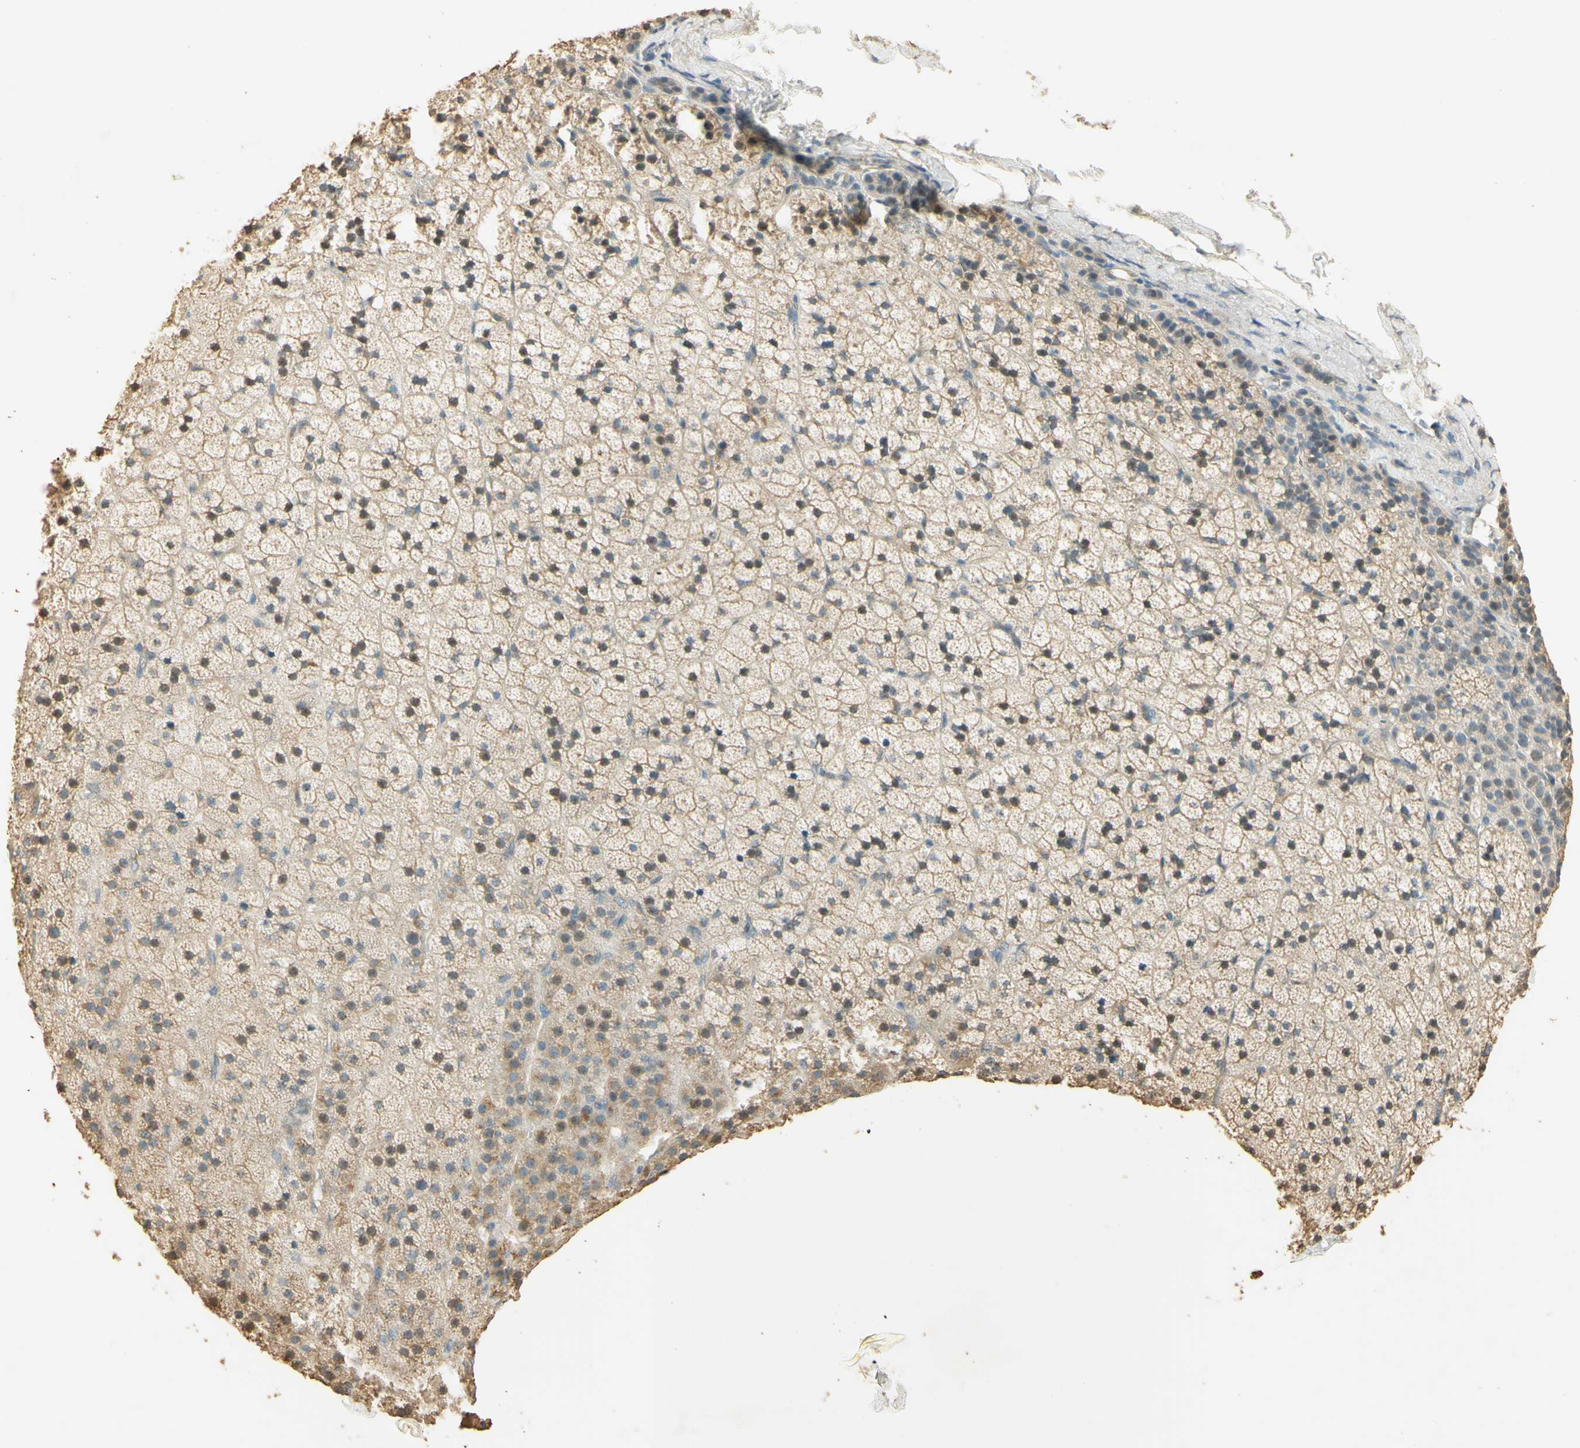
{"staining": {"intensity": "weak", "quantity": ">75%", "location": "cytoplasmic/membranous"}, "tissue": "adrenal gland", "cell_type": "Glandular cells", "image_type": "normal", "snomed": [{"axis": "morphology", "description": "Normal tissue, NOS"}, {"axis": "topography", "description": "Adrenal gland"}], "caption": "An IHC photomicrograph of benign tissue is shown. Protein staining in brown highlights weak cytoplasmic/membranous positivity in adrenal gland within glandular cells. Ihc stains the protein in brown and the nuclei are stained blue.", "gene": "UXS1", "patient": {"sex": "male", "age": 35}}